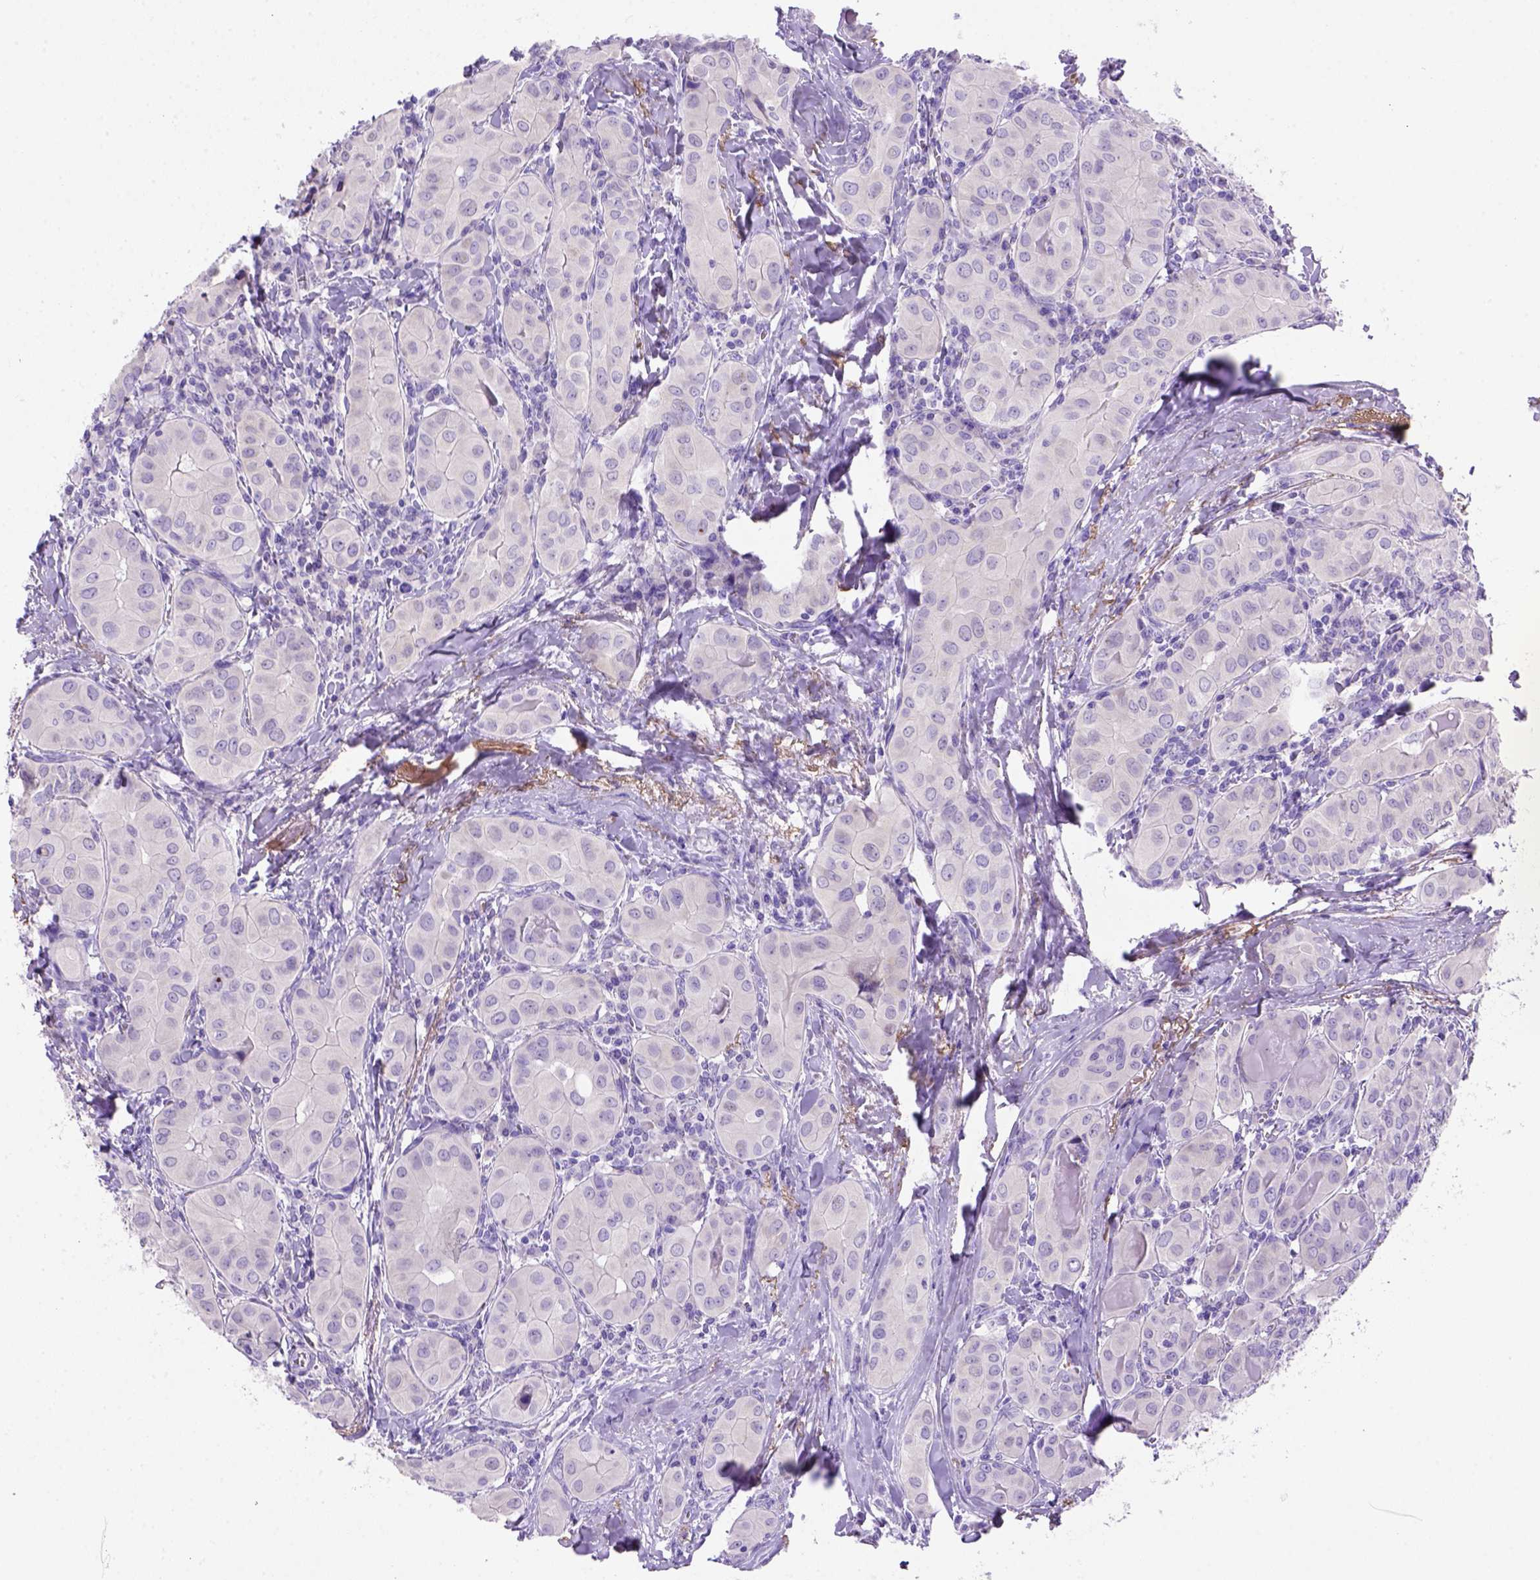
{"staining": {"intensity": "negative", "quantity": "none", "location": "none"}, "tissue": "thyroid cancer", "cell_type": "Tumor cells", "image_type": "cancer", "snomed": [{"axis": "morphology", "description": "Papillary adenocarcinoma, NOS"}, {"axis": "topography", "description": "Thyroid gland"}], "caption": "Human thyroid cancer stained for a protein using immunohistochemistry (IHC) reveals no staining in tumor cells.", "gene": "SIRPD", "patient": {"sex": "female", "age": 37}}